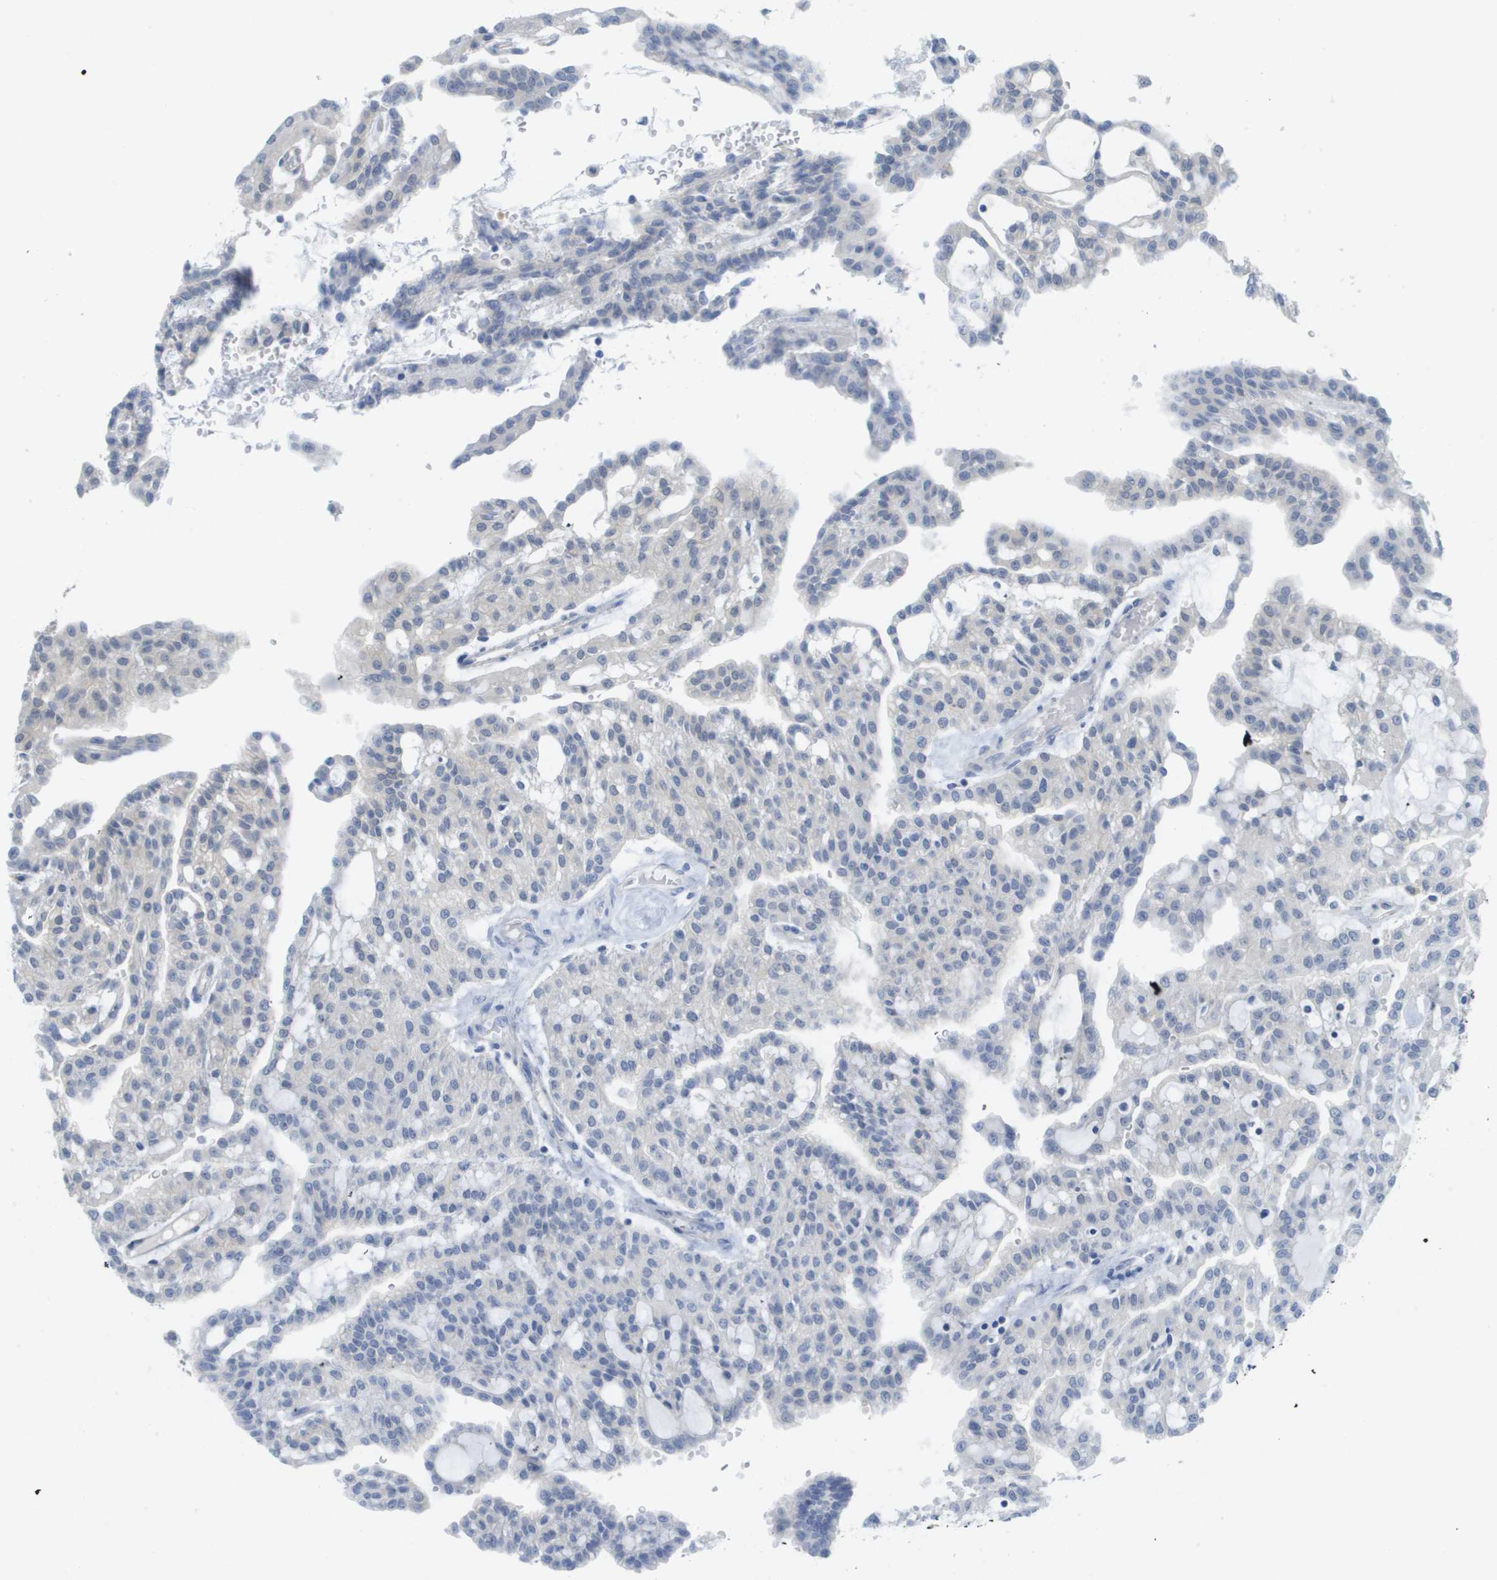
{"staining": {"intensity": "negative", "quantity": "none", "location": "none"}, "tissue": "renal cancer", "cell_type": "Tumor cells", "image_type": "cancer", "snomed": [{"axis": "morphology", "description": "Adenocarcinoma, NOS"}, {"axis": "topography", "description": "Kidney"}], "caption": "Protein analysis of adenocarcinoma (renal) reveals no significant positivity in tumor cells.", "gene": "MYL3", "patient": {"sex": "male", "age": 63}}